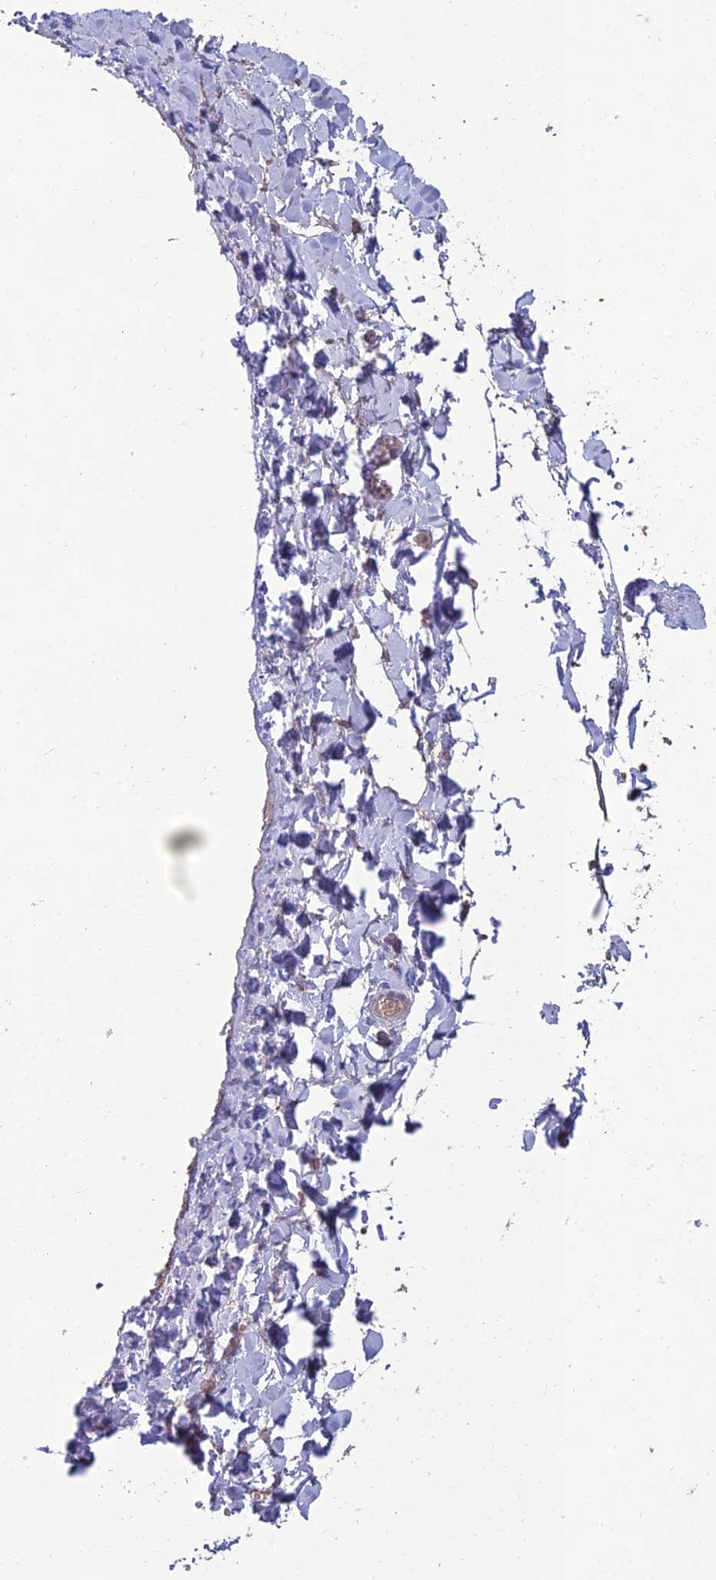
{"staining": {"intensity": "negative", "quantity": "none", "location": "none"}, "tissue": "adipose tissue", "cell_type": "Adipocytes", "image_type": "normal", "snomed": [{"axis": "morphology", "description": "Normal tissue, NOS"}, {"axis": "topography", "description": "Gallbladder"}, {"axis": "topography", "description": "Peripheral nerve tissue"}], "caption": "The photomicrograph demonstrates no significant expression in adipocytes of adipose tissue.", "gene": "GRWD1", "patient": {"sex": "male", "age": 38}}